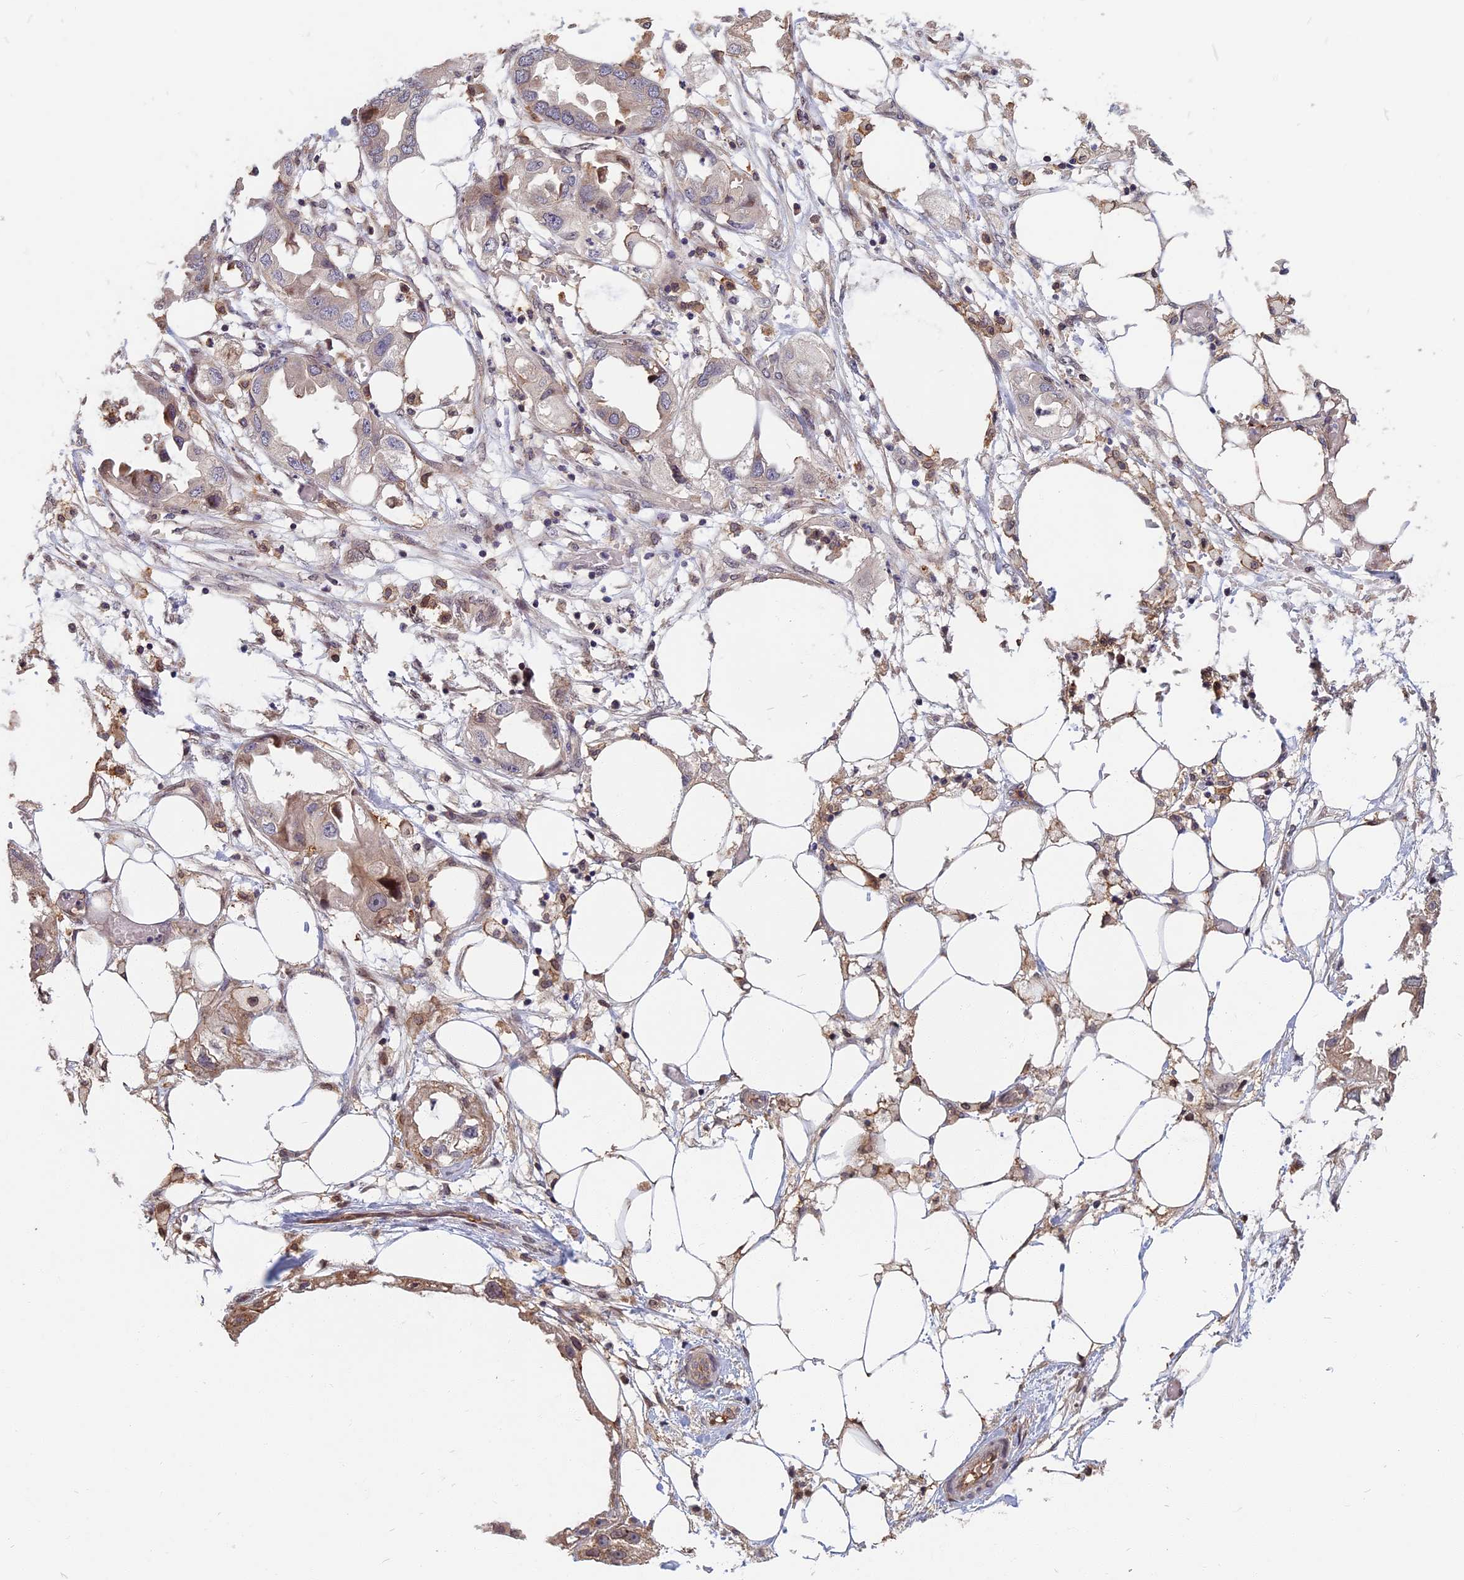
{"staining": {"intensity": "negative", "quantity": "none", "location": "none"}, "tissue": "endometrial cancer", "cell_type": "Tumor cells", "image_type": "cancer", "snomed": [{"axis": "morphology", "description": "Adenocarcinoma, NOS"}, {"axis": "morphology", "description": "Adenocarcinoma, metastatic, NOS"}, {"axis": "topography", "description": "Adipose tissue"}, {"axis": "topography", "description": "Endometrium"}], "caption": "Micrograph shows no significant protein expression in tumor cells of endometrial metastatic adenocarcinoma.", "gene": "SPG11", "patient": {"sex": "female", "age": 67}}